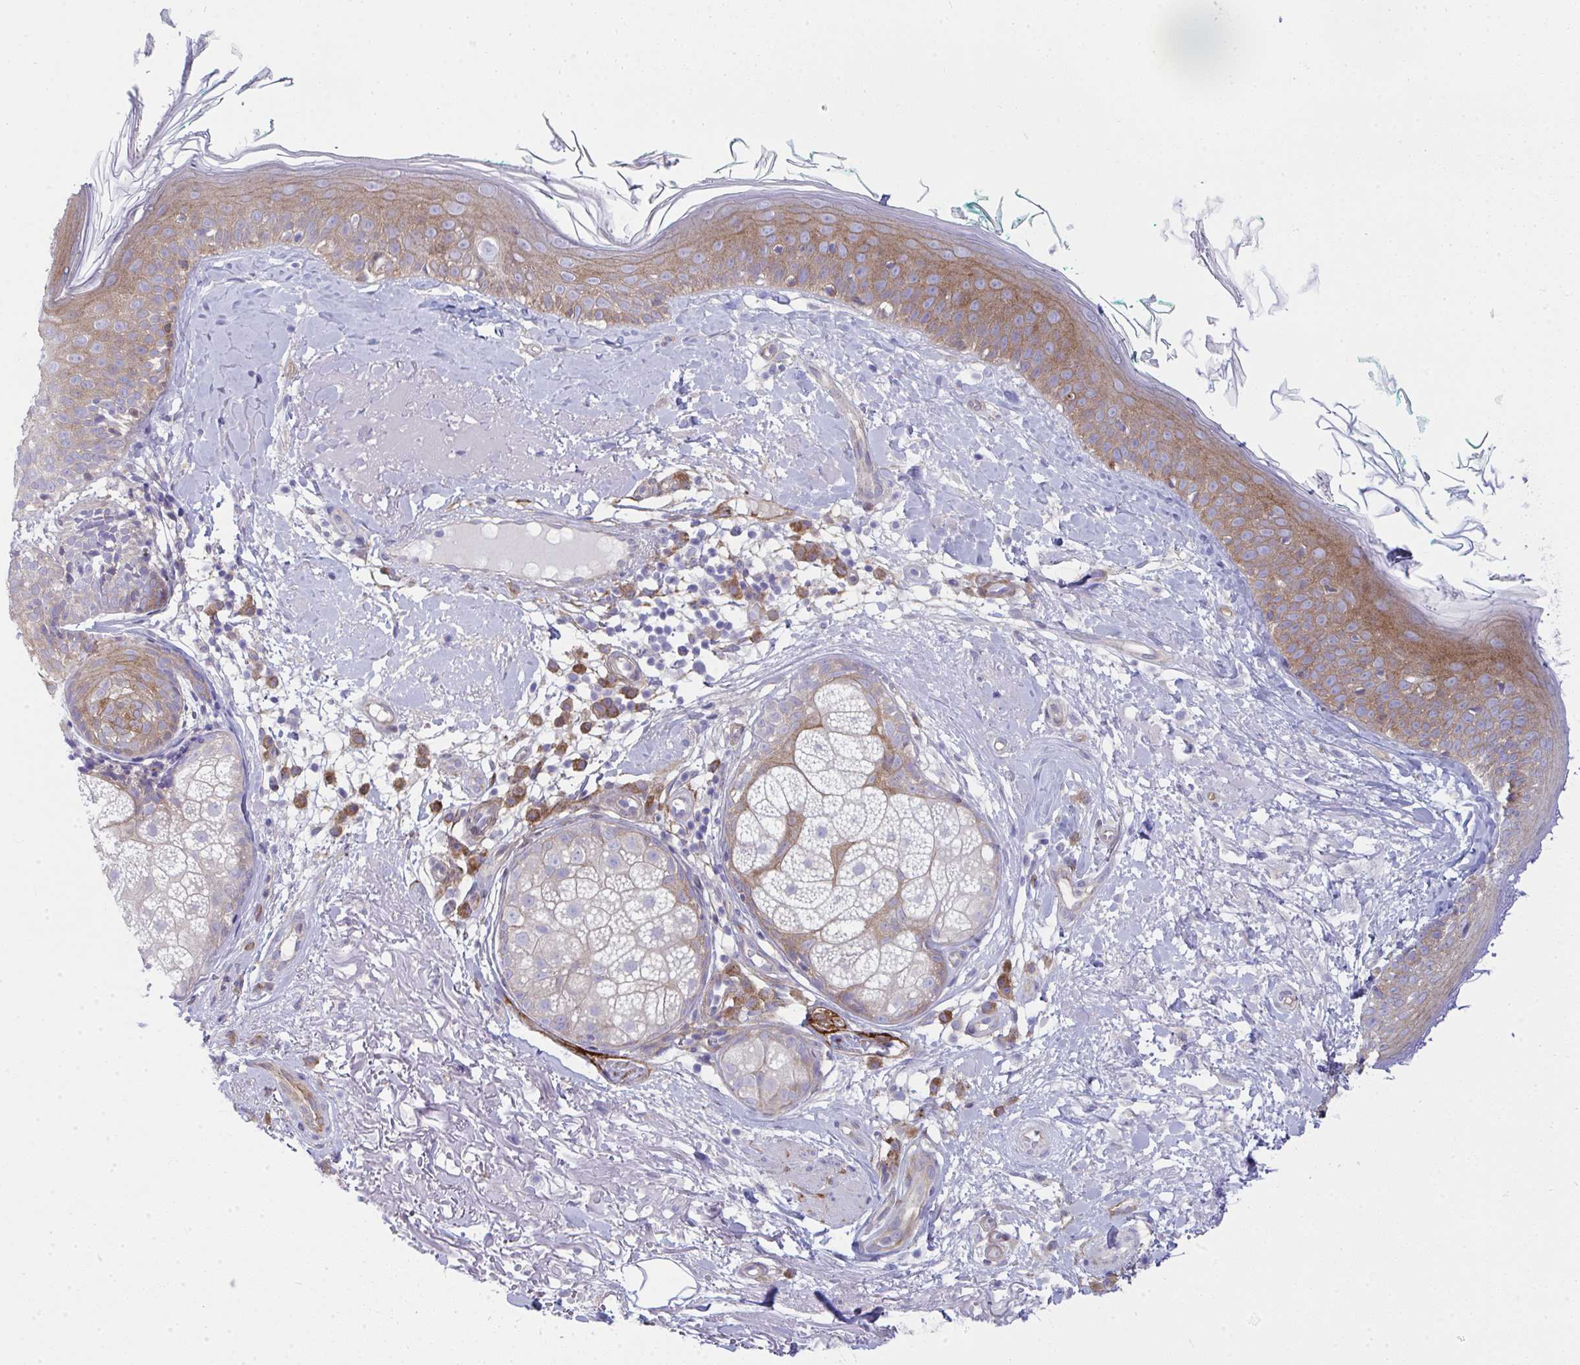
{"staining": {"intensity": "negative", "quantity": "none", "location": "none"}, "tissue": "skin", "cell_type": "Fibroblasts", "image_type": "normal", "snomed": [{"axis": "morphology", "description": "Normal tissue, NOS"}, {"axis": "topography", "description": "Skin"}], "caption": "Immunohistochemical staining of unremarkable human skin reveals no significant positivity in fibroblasts.", "gene": "GAB1", "patient": {"sex": "male", "age": 73}}